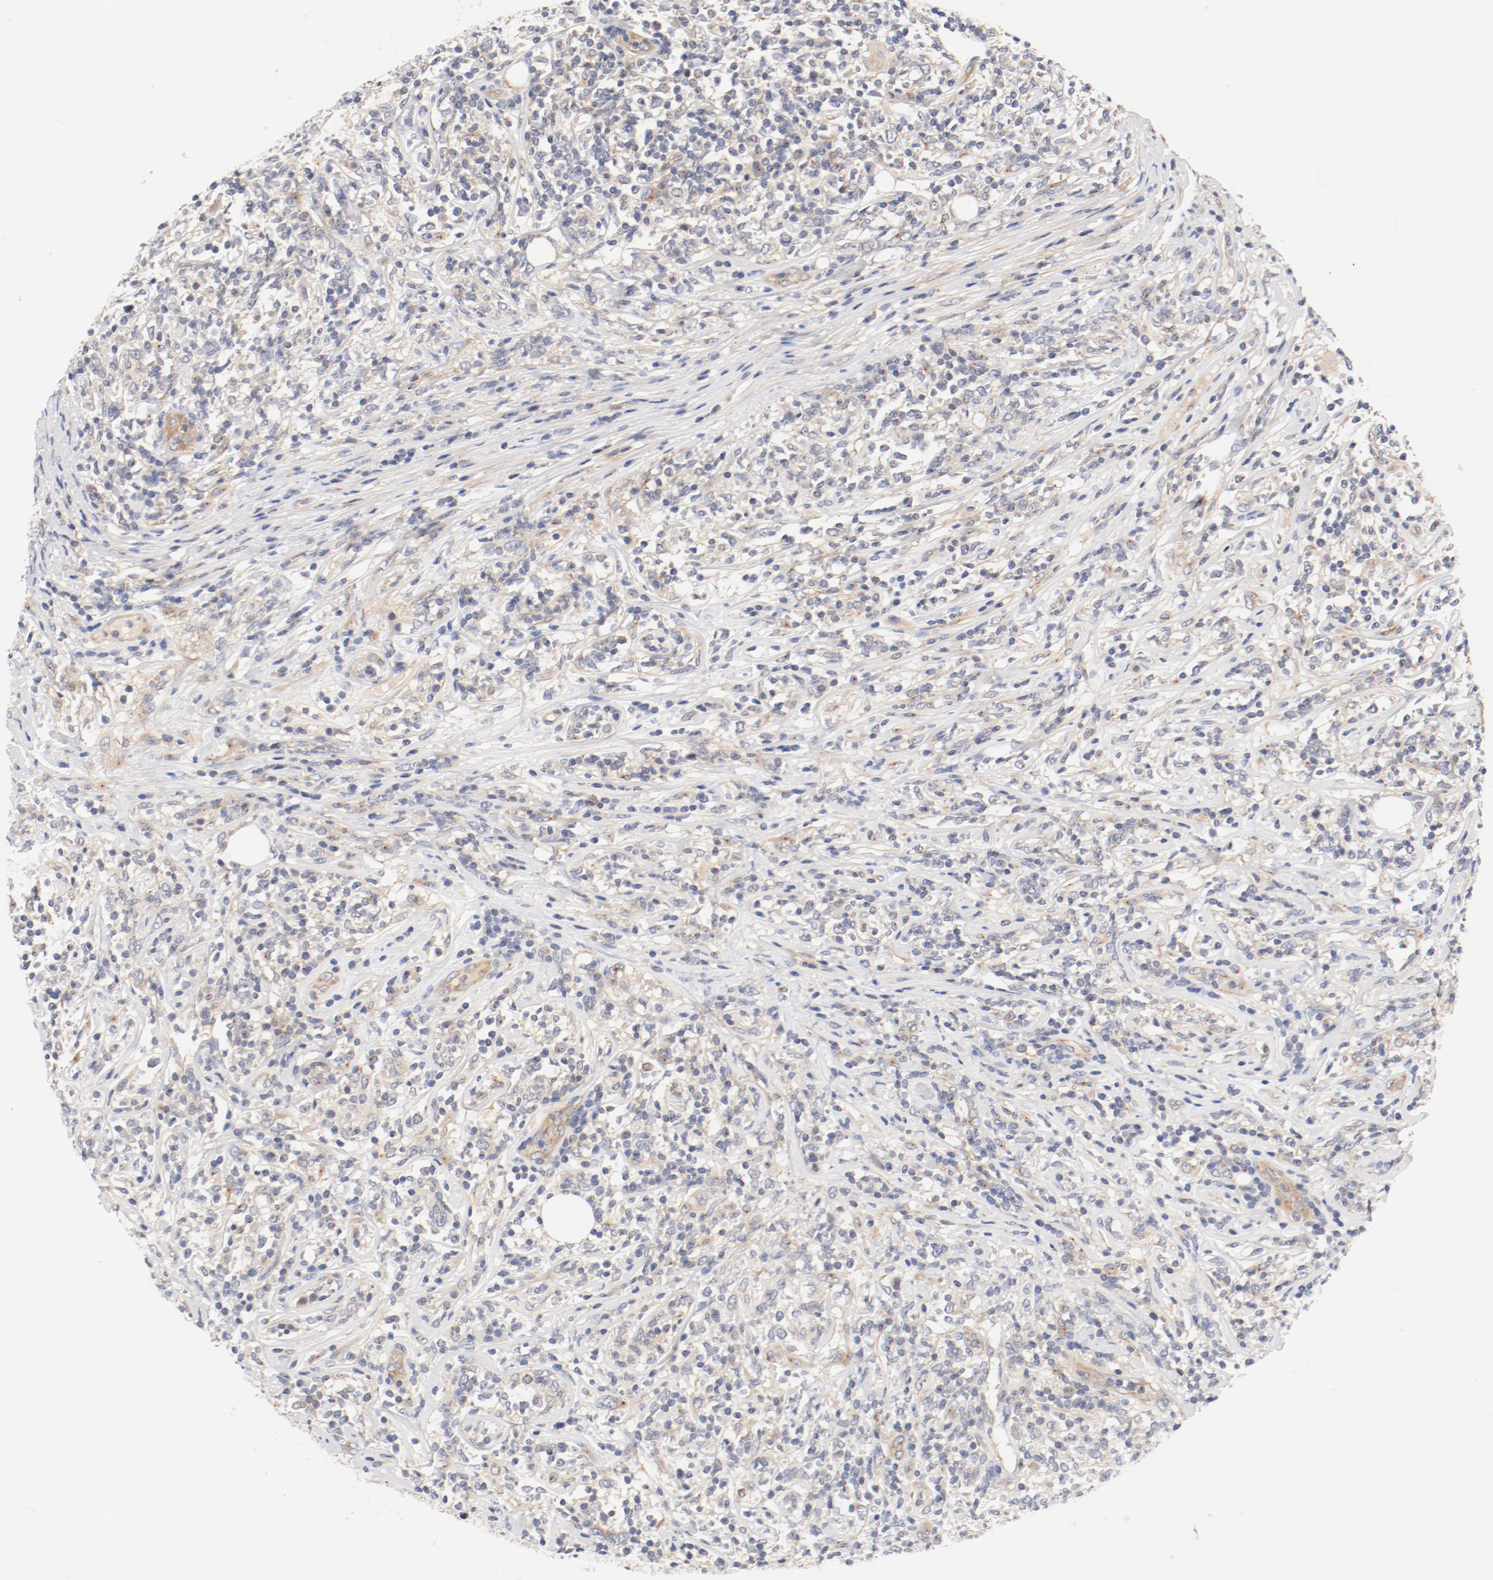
{"staining": {"intensity": "negative", "quantity": "none", "location": "none"}, "tissue": "lymphoma", "cell_type": "Tumor cells", "image_type": "cancer", "snomed": [{"axis": "morphology", "description": "Malignant lymphoma, non-Hodgkin's type, High grade"}, {"axis": "topography", "description": "Lymph node"}], "caption": "Tumor cells show no significant expression in lymphoma.", "gene": "DYNC1H1", "patient": {"sex": "female", "age": 84}}